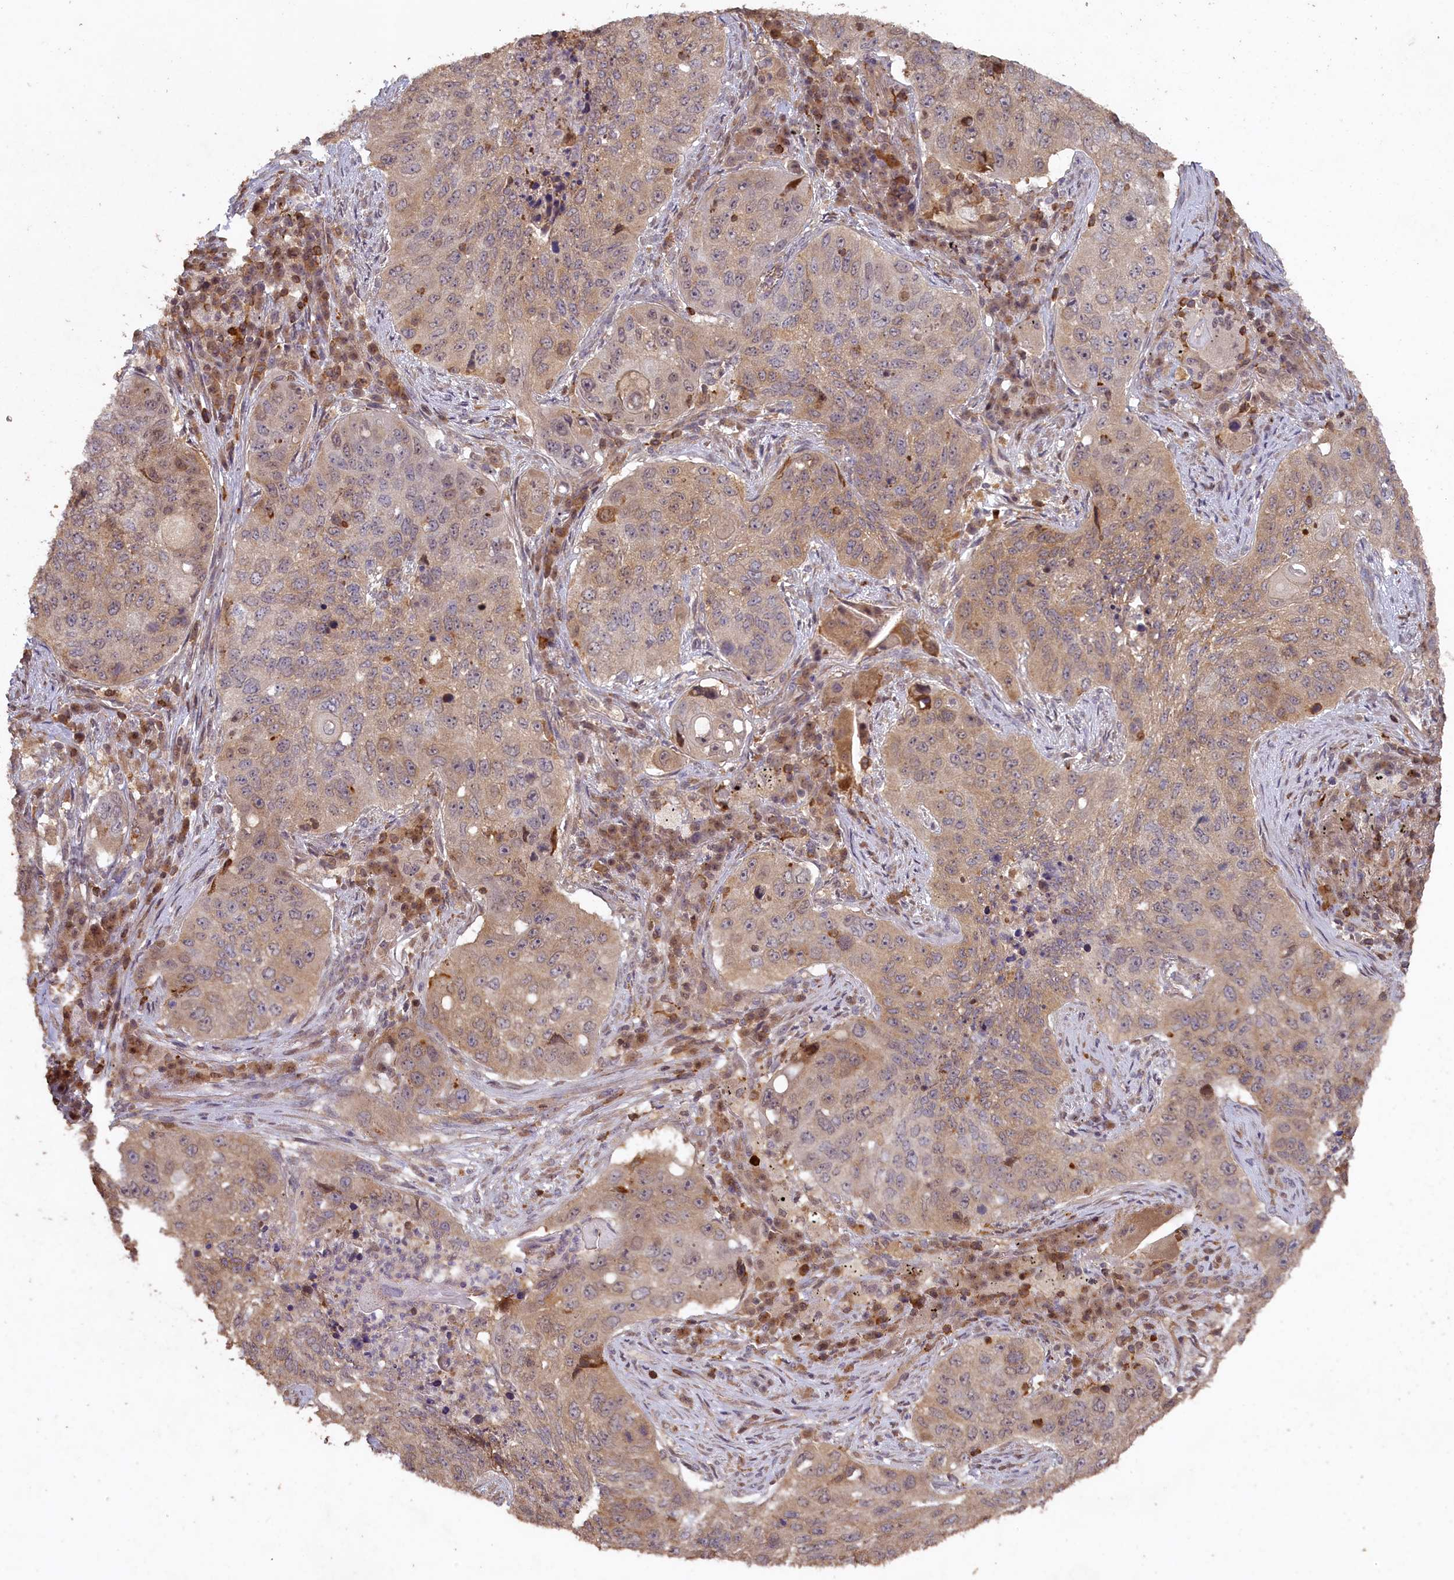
{"staining": {"intensity": "moderate", "quantity": "<25%", "location": "cytoplasmic/membranous"}, "tissue": "lung cancer", "cell_type": "Tumor cells", "image_type": "cancer", "snomed": [{"axis": "morphology", "description": "Squamous cell carcinoma, NOS"}, {"axis": "topography", "description": "Lung"}], "caption": "This histopathology image shows IHC staining of human squamous cell carcinoma (lung), with low moderate cytoplasmic/membranous expression in about <25% of tumor cells.", "gene": "MADD", "patient": {"sex": "female", "age": 63}}